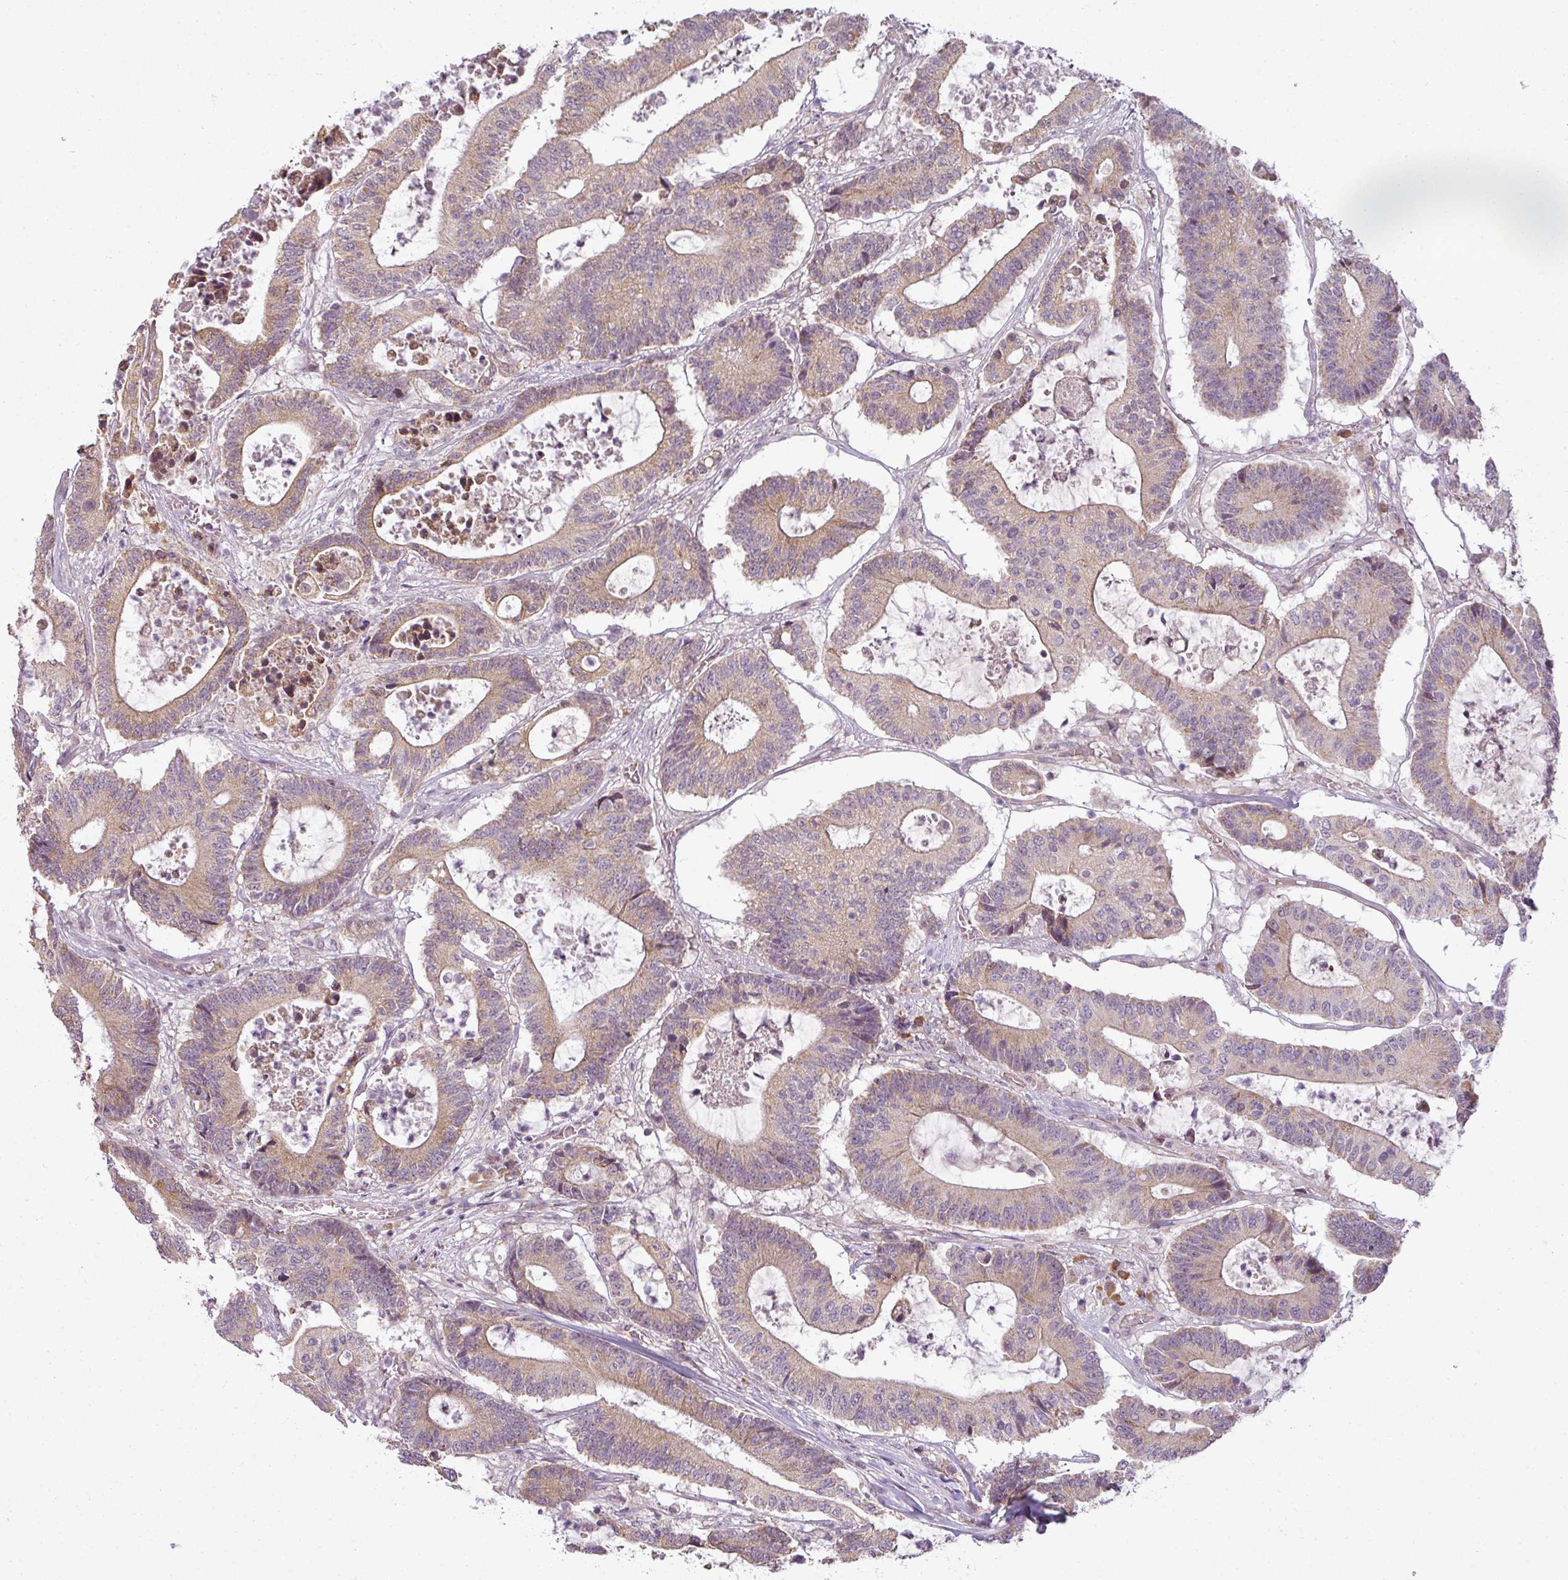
{"staining": {"intensity": "moderate", "quantity": "25%-75%", "location": "cytoplasmic/membranous"}, "tissue": "colorectal cancer", "cell_type": "Tumor cells", "image_type": "cancer", "snomed": [{"axis": "morphology", "description": "Adenocarcinoma, NOS"}, {"axis": "topography", "description": "Colon"}], "caption": "Adenocarcinoma (colorectal) stained for a protein (brown) displays moderate cytoplasmic/membranous positive expression in approximately 25%-75% of tumor cells.", "gene": "LY75", "patient": {"sex": "female", "age": 84}}